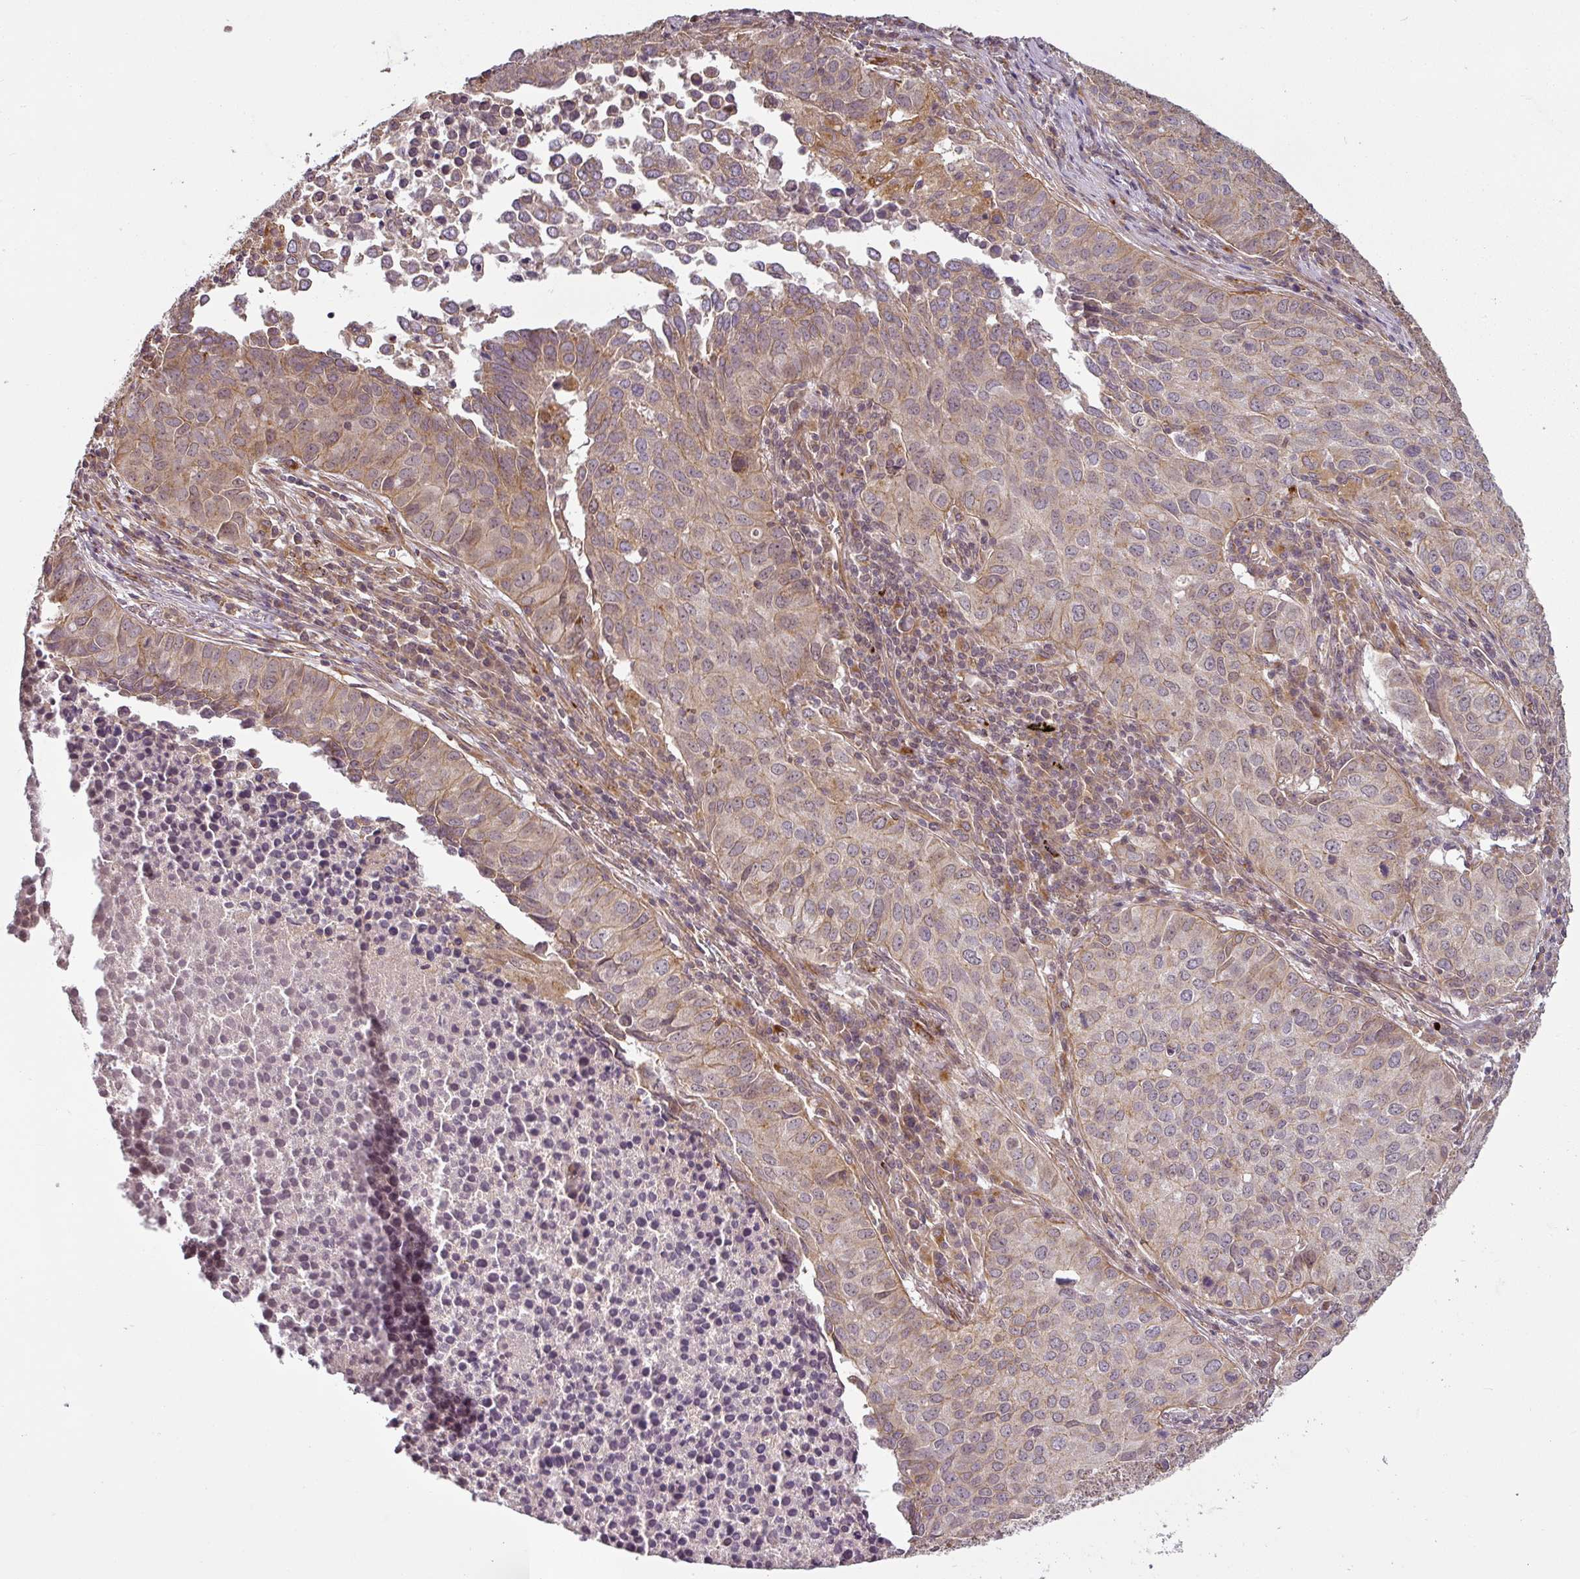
{"staining": {"intensity": "weak", "quantity": "25%-75%", "location": "cytoplasmic/membranous"}, "tissue": "lung cancer", "cell_type": "Tumor cells", "image_type": "cancer", "snomed": [{"axis": "morphology", "description": "Adenocarcinoma, NOS"}, {"axis": "topography", "description": "Lung"}], "caption": "Human lung cancer (adenocarcinoma) stained for a protein (brown) demonstrates weak cytoplasmic/membranous positive expression in approximately 25%-75% of tumor cells.", "gene": "DIMT1", "patient": {"sex": "female", "age": 50}}